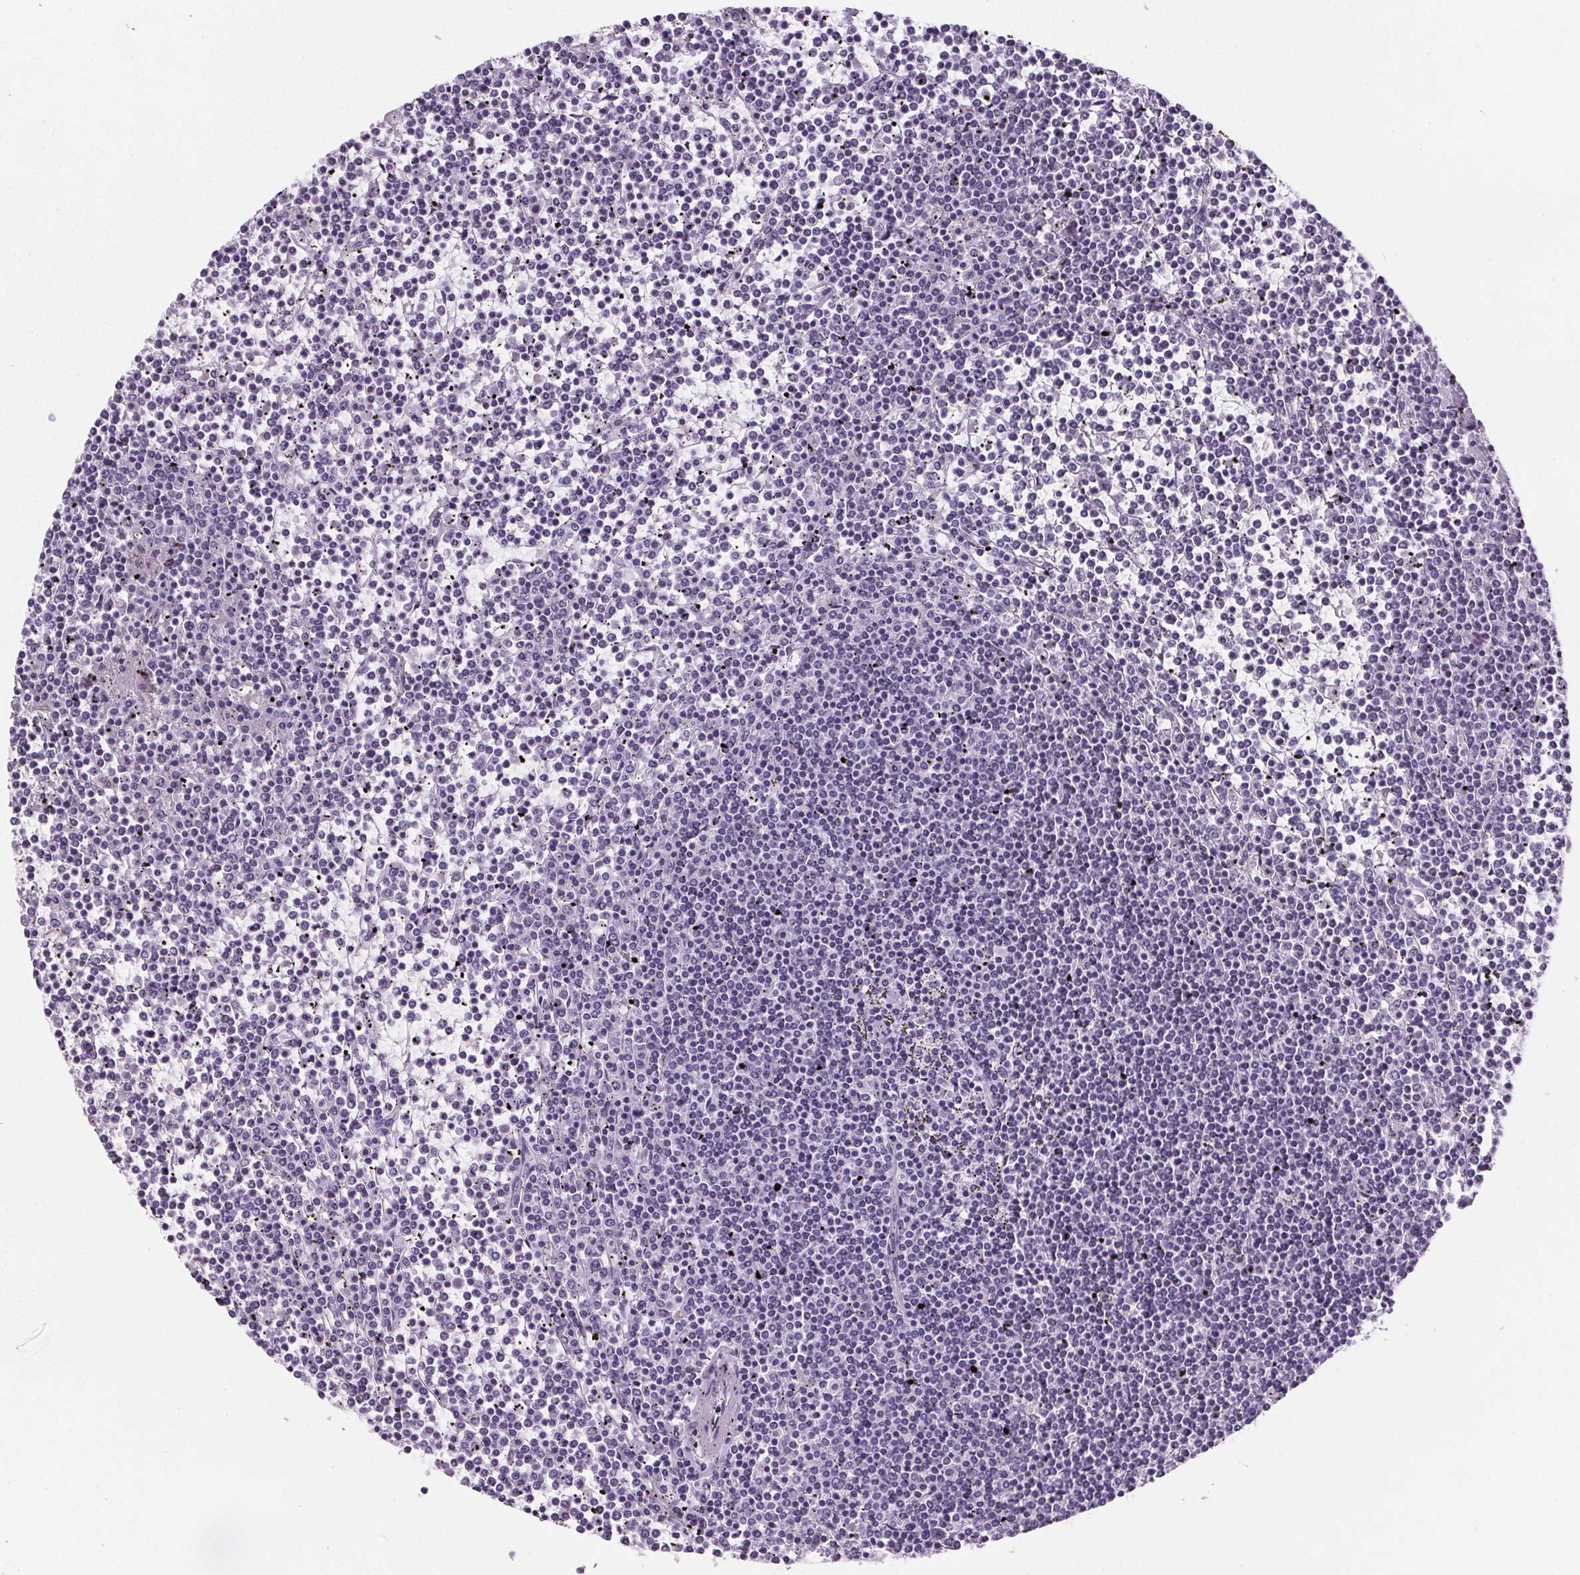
{"staining": {"intensity": "negative", "quantity": "none", "location": "none"}, "tissue": "lymphoma", "cell_type": "Tumor cells", "image_type": "cancer", "snomed": [{"axis": "morphology", "description": "Malignant lymphoma, non-Hodgkin's type, Low grade"}, {"axis": "topography", "description": "Spleen"}], "caption": "Immunohistochemistry photomicrograph of human low-grade malignant lymphoma, non-Hodgkin's type stained for a protein (brown), which demonstrates no expression in tumor cells.", "gene": "ADRB1", "patient": {"sex": "female", "age": 19}}